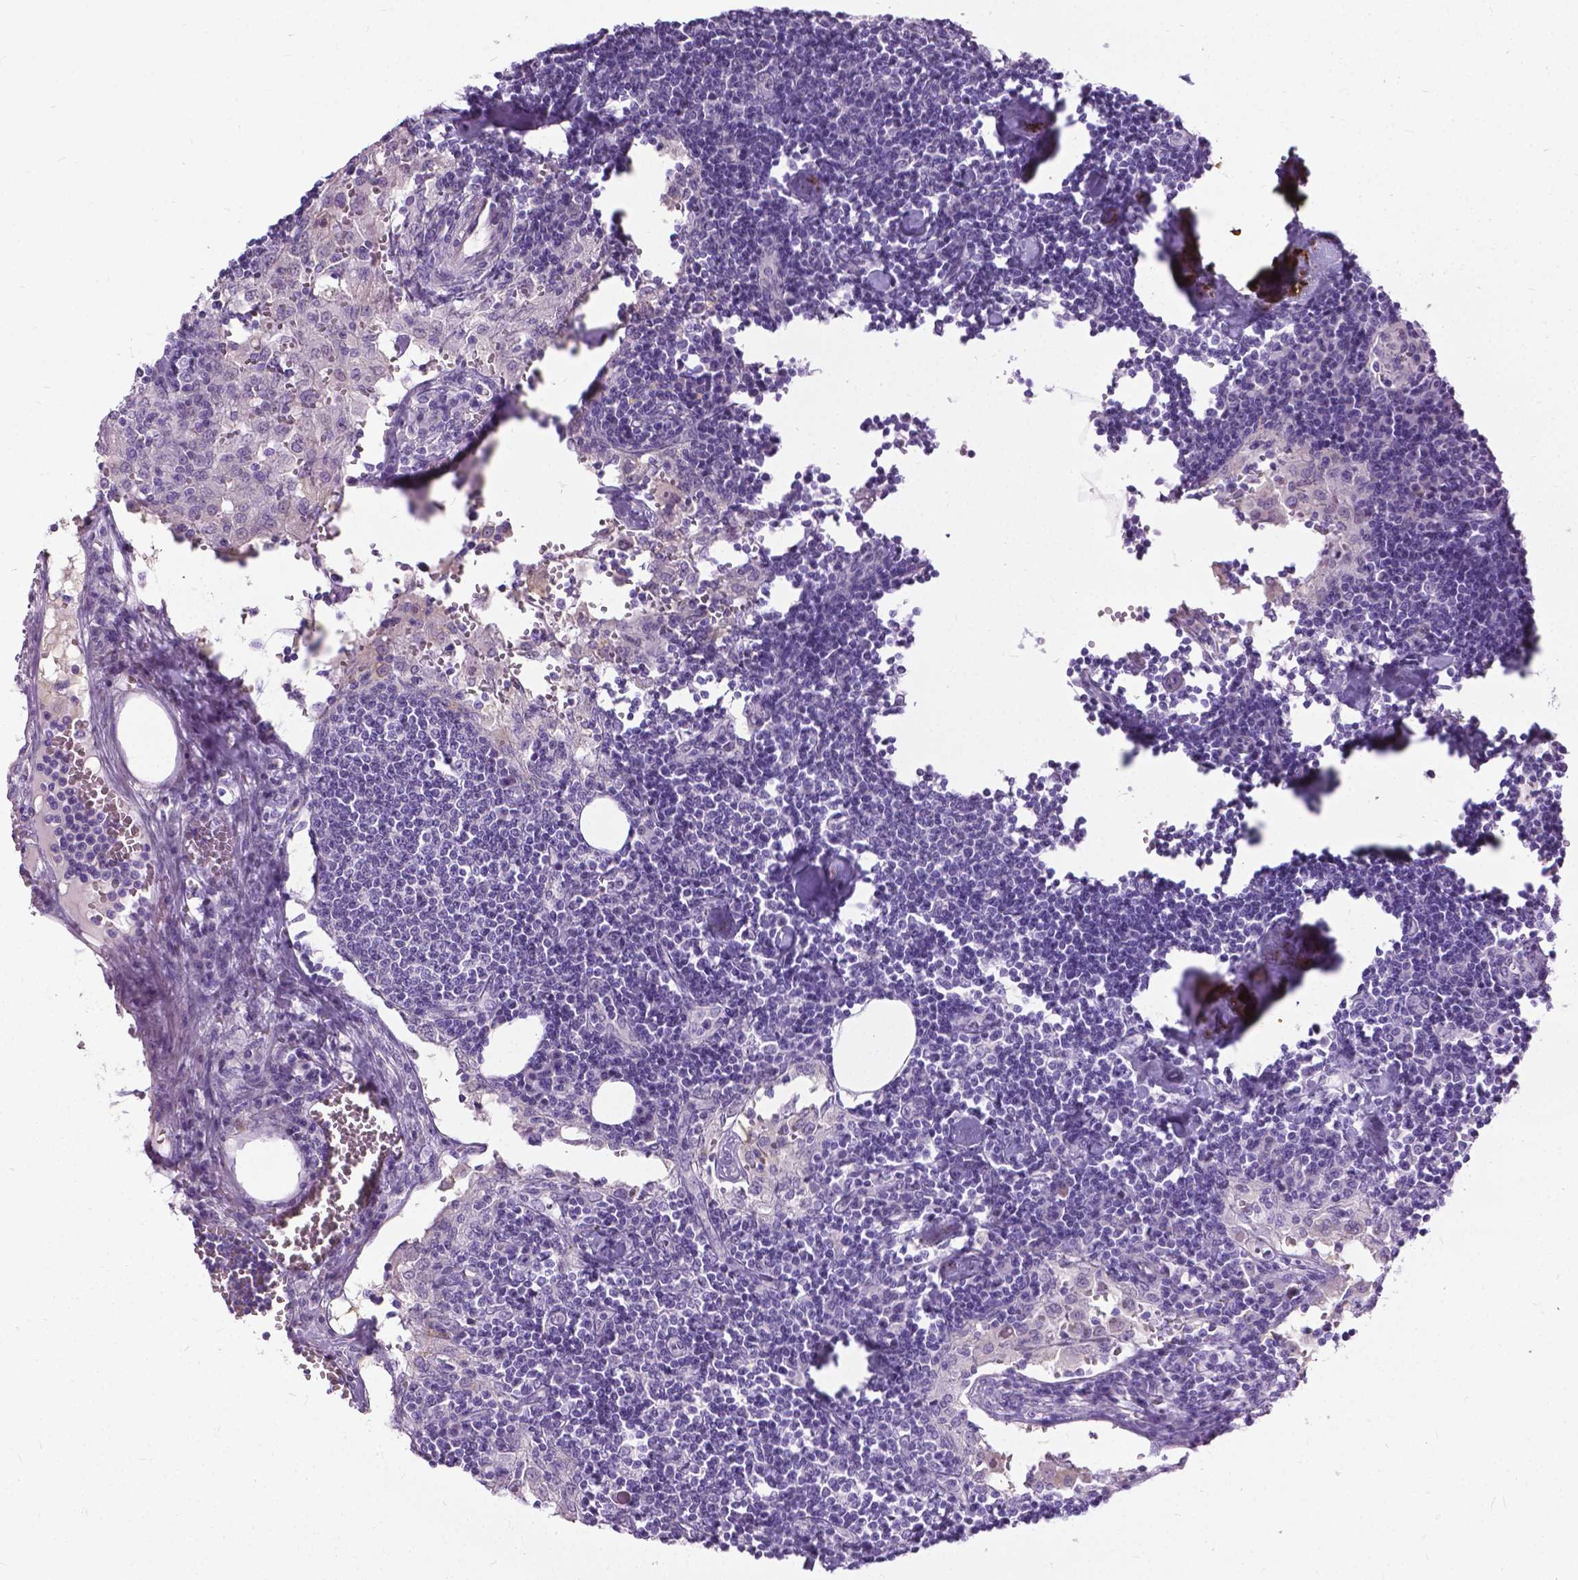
{"staining": {"intensity": "negative", "quantity": "none", "location": "none"}, "tissue": "lymph node", "cell_type": "Germinal center cells", "image_type": "normal", "snomed": [{"axis": "morphology", "description": "Normal tissue, NOS"}, {"axis": "topography", "description": "Lymph node"}], "caption": "DAB (3,3'-diaminobenzidine) immunohistochemical staining of normal human lymph node shows no significant expression in germinal center cells.", "gene": "PROB1", "patient": {"sex": "male", "age": 55}}